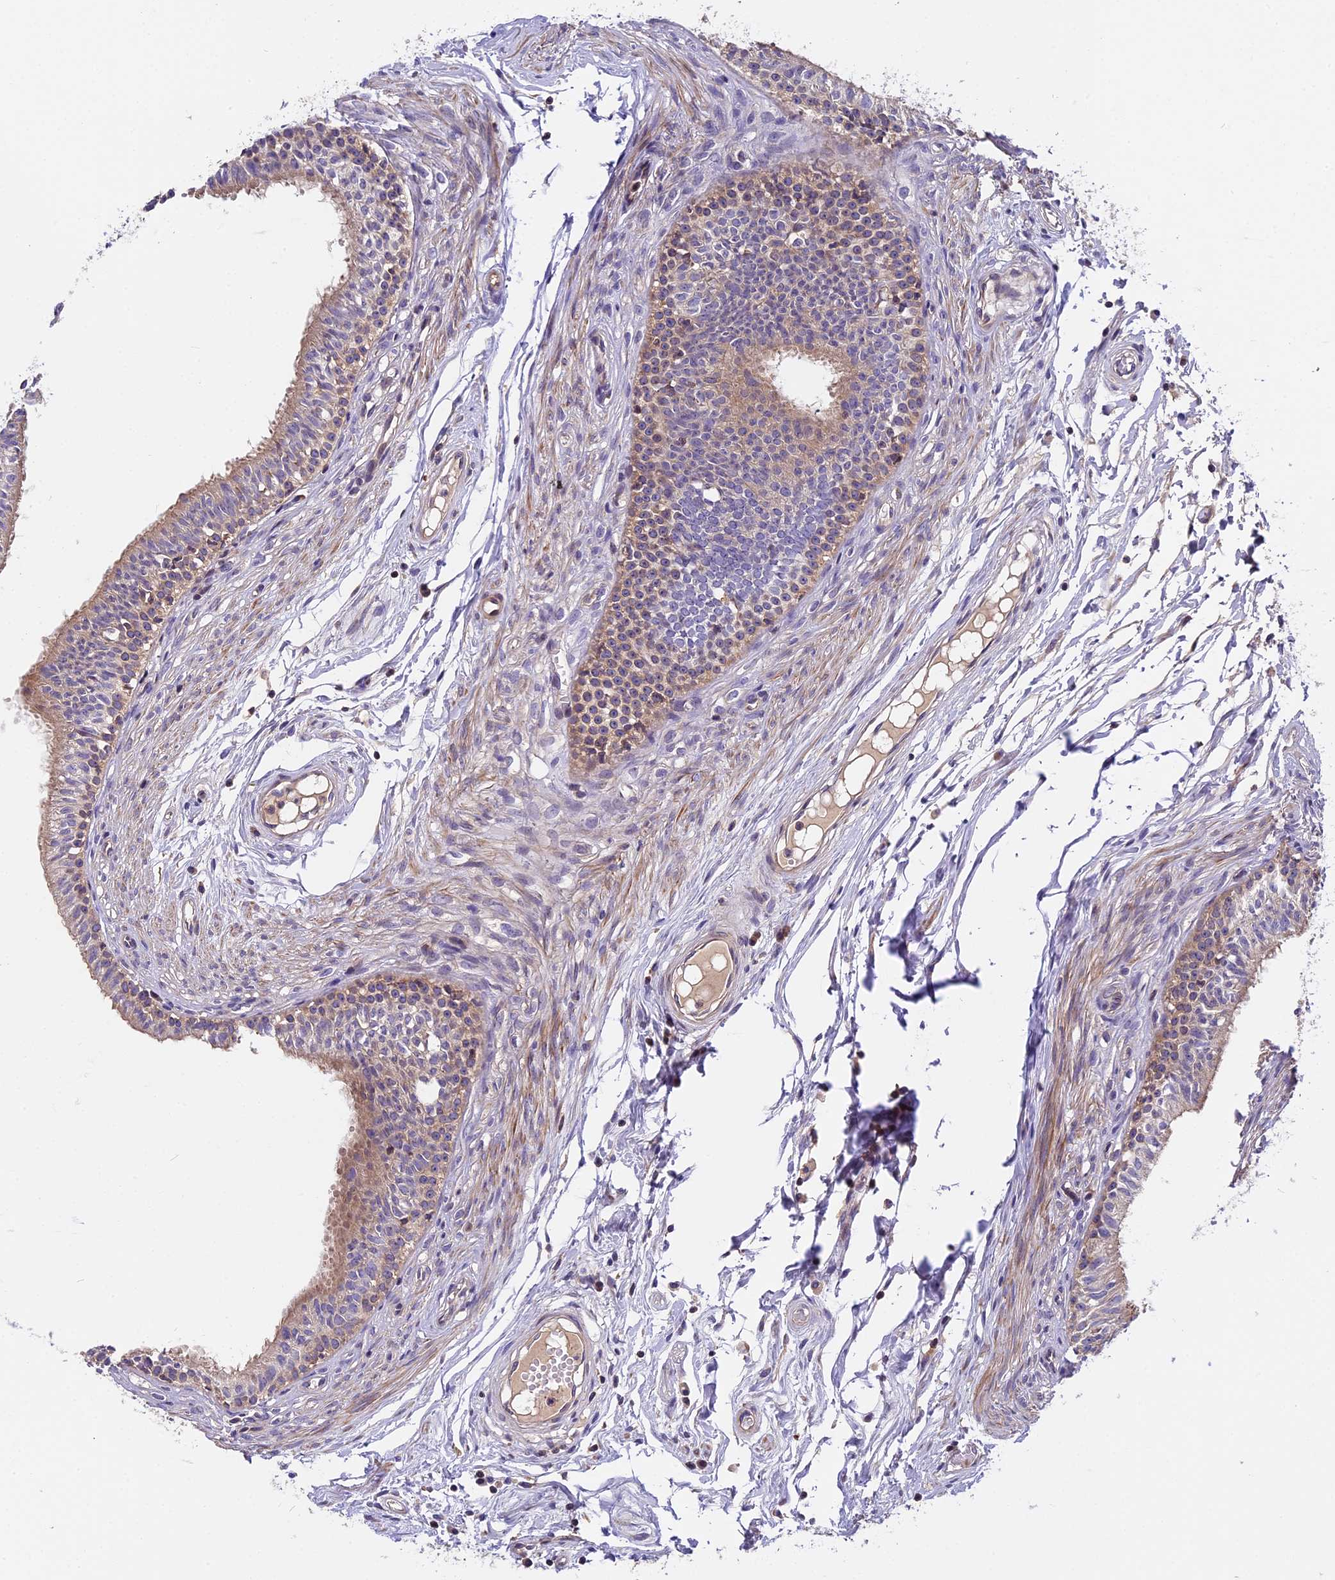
{"staining": {"intensity": "moderate", "quantity": "<25%", "location": "cytoplasmic/membranous"}, "tissue": "epididymis", "cell_type": "Glandular cells", "image_type": "normal", "snomed": [{"axis": "morphology", "description": "Normal tissue, NOS"}, {"axis": "topography", "description": "Epididymis, spermatic cord, NOS"}], "caption": "Immunohistochemical staining of benign epididymis displays low levels of moderate cytoplasmic/membranous staining in approximately <25% of glandular cells. Nuclei are stained in blue.", "gene": "FAM98C", "patient": {"sex": "male", "age": 22}}